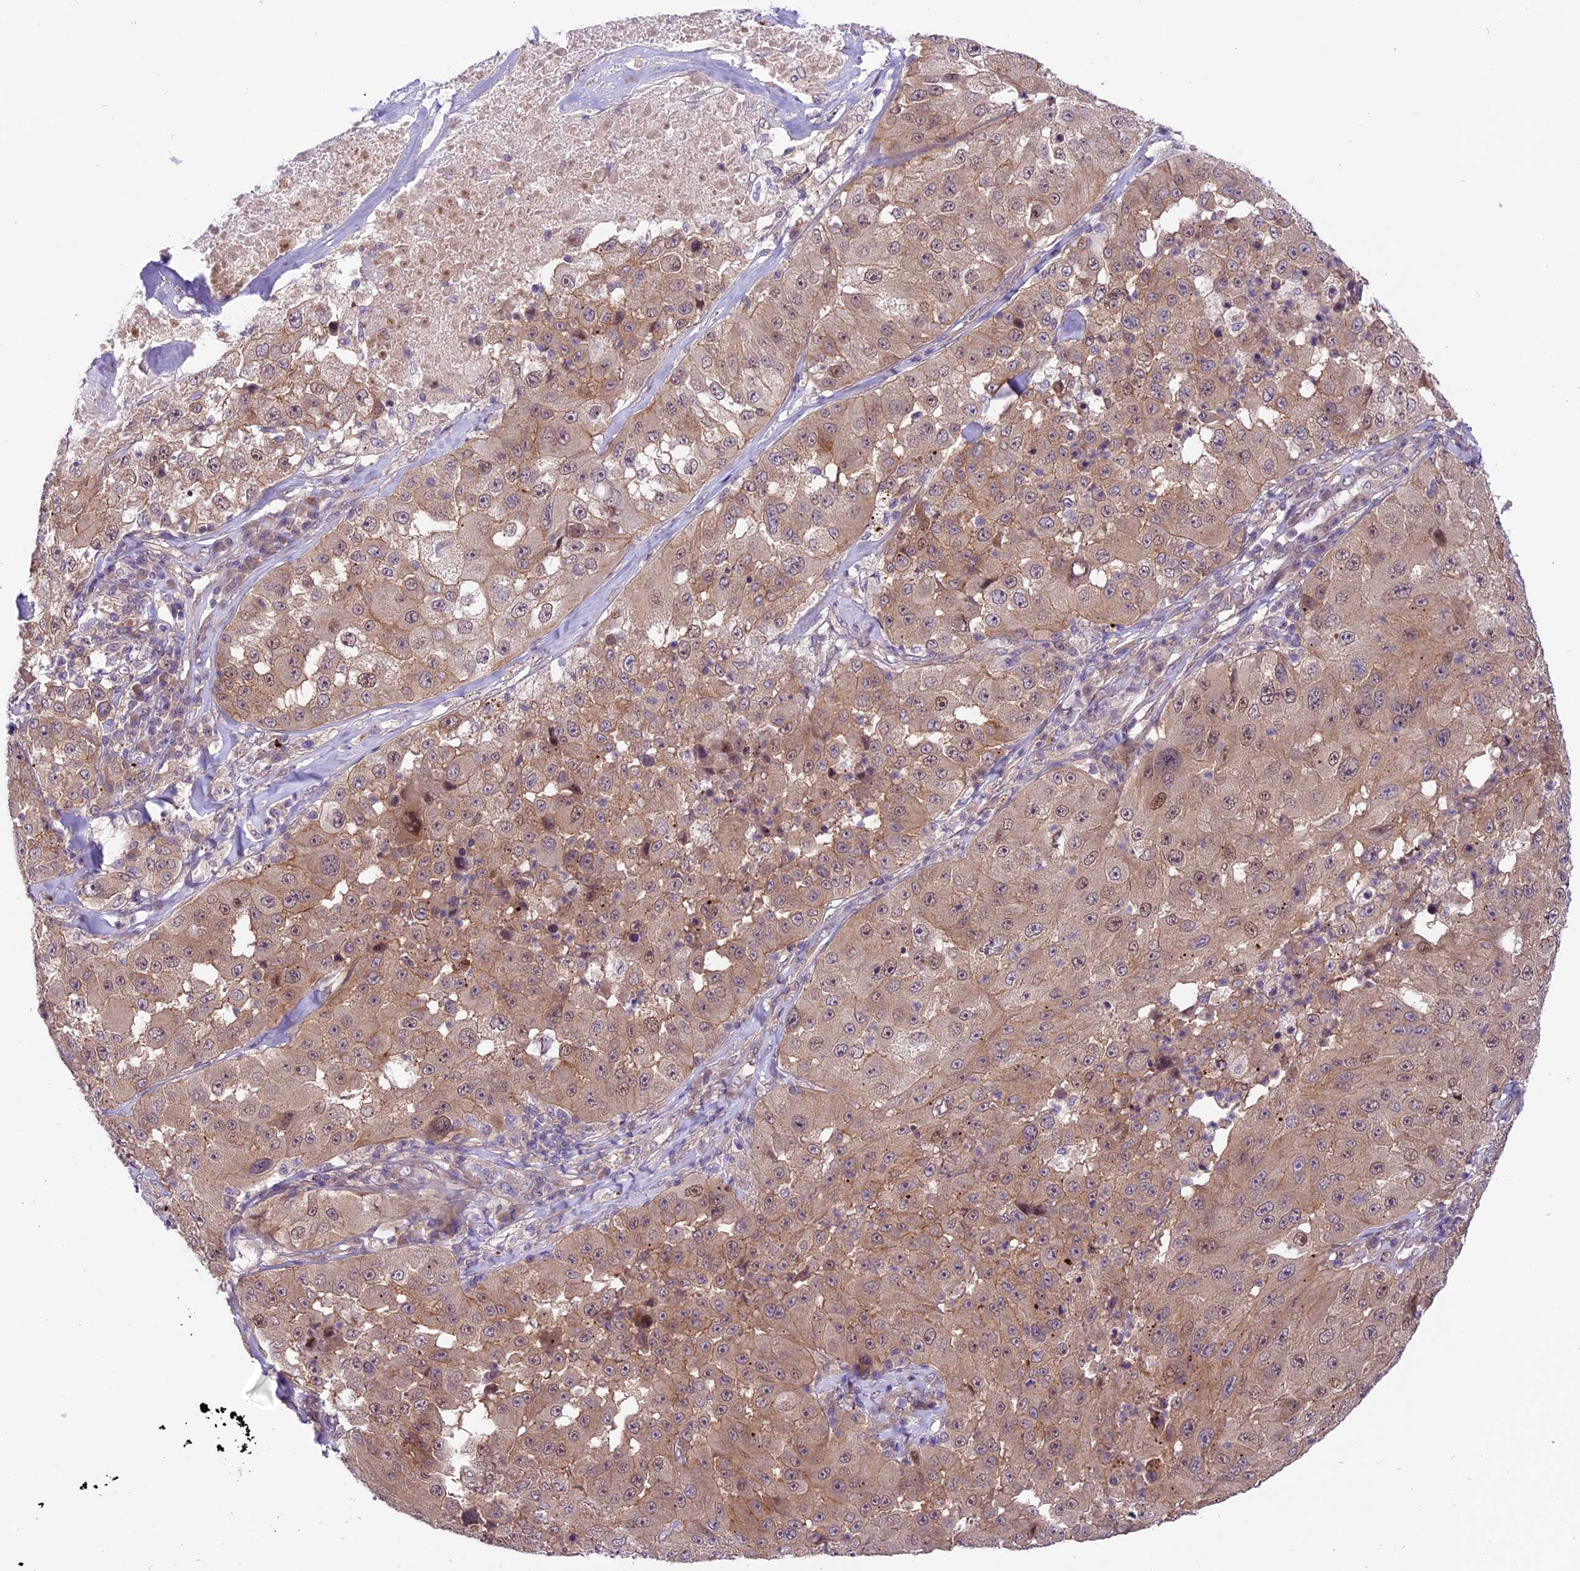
{"staining": {"intensity": "weak", "quantity": ">75%", "location": "cytoplasmic/membranous"}, "tissue": "melanoma", "cell_type": "Tumor cells", "image_type": "cancer", "snomed": [{"axis": "morphology", "description": "Malignant melanoma, Metastatic site"}, {"axis": "topography", "description": "Lymph node"}], "caption": "DAB (3,3'-diaminobenzidine) immunohistochemical staining of human melanoma demonstrates weak cytoplasmic/membranous protein staining in about >75% of tumor cells. The staining is performed using DAB brown chromogen to label protein expression. The nuclei are counter-stained blue using hematoxylin.", "gene": "SPRED1", "patient": {"sex": "male", "age": 62}}